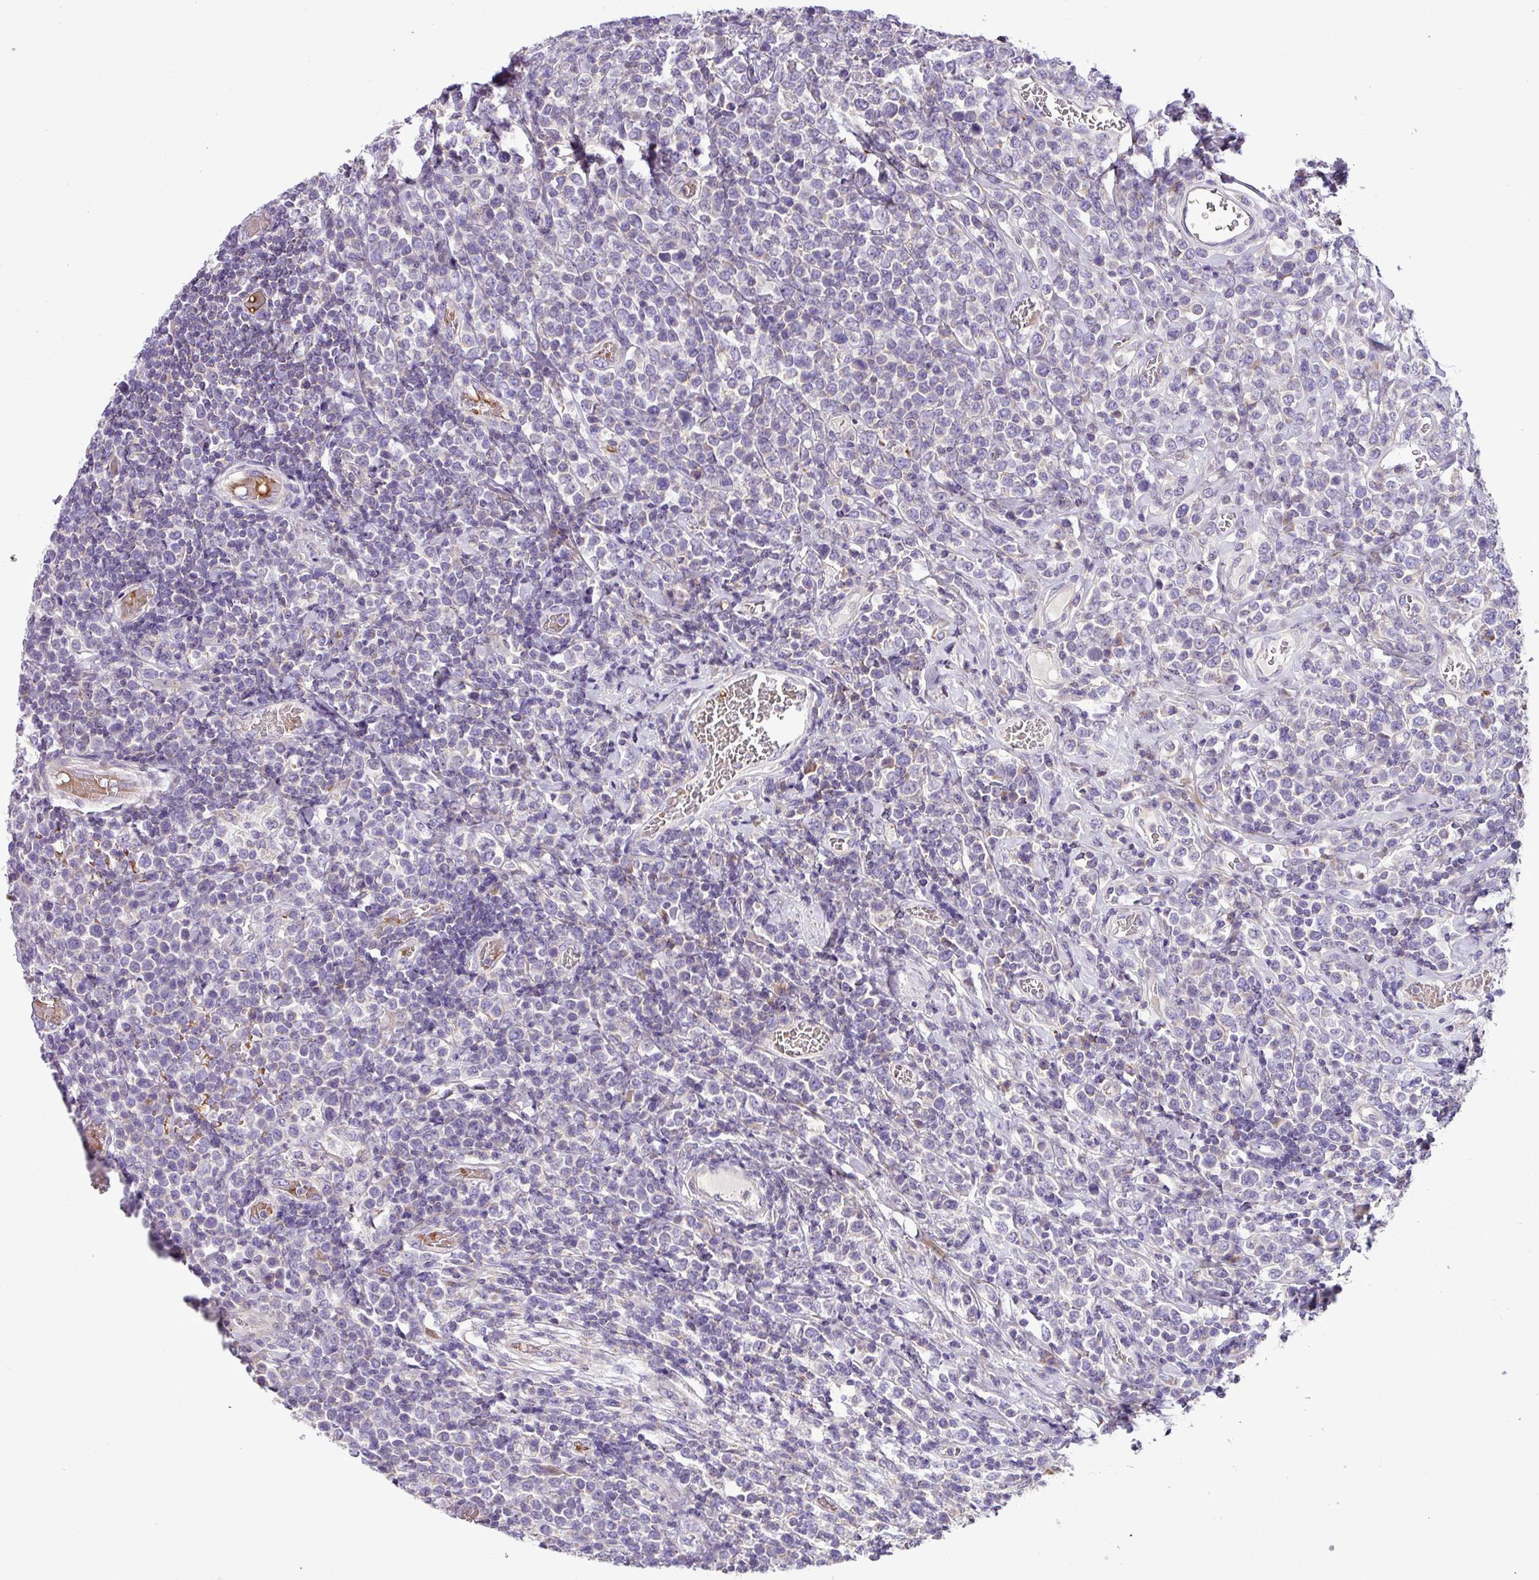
{"staining": {"intensity": "negative", "quantity": "none", "location": "none"}, "tissue": "lymphoma", "cell_type": "Tumor cells", "image_type": "cancer", "snomed": [{"axis": "morphology", "description": "Malignant lymphoma, non-Hodgkin's type, High grade"}, {"axis": "topography", "description": "Soft tissue"}], "caption": "The photomicrograph reveals no staining of tumor cells in lymphoma.", "gene": "FAM183A", "patient": {"sex": "female", "age": 56}}